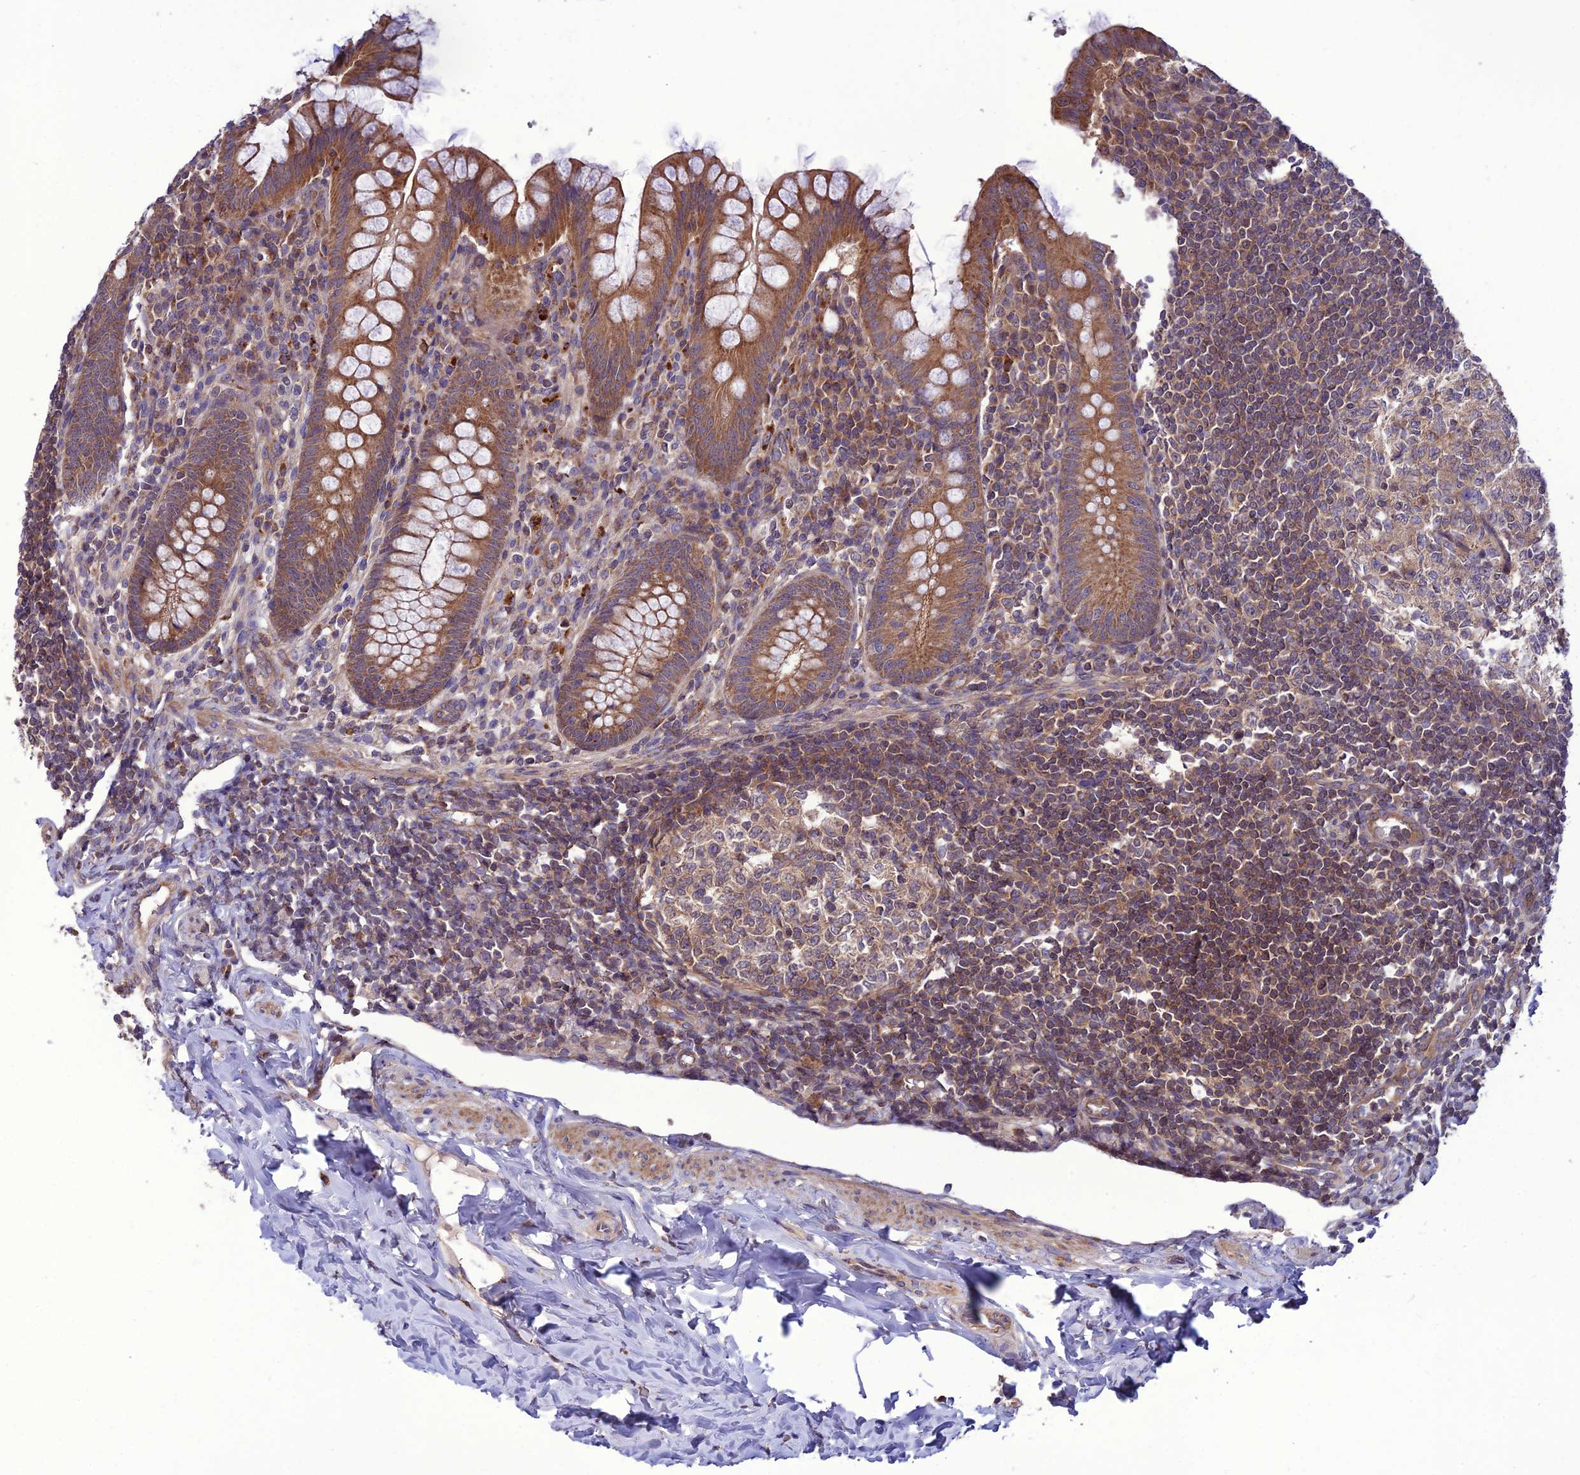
{"staining": {"intensity": "strong", "quantity": ">75%", "location": "cytoplasmic/membranous"}, "tissue": "appendix", "cell_type": "Glandular cells", "image_type": "normal", "snomed": [{"axis": "morphology", "description": "Normal tissue, NOS"}, {"axis": "topography", "description": "Appendix"}], "caption": "A high-resolution image shows IHC staining of normal appendix, which demonstrates strong cytoplasmic/membranous positivity in about >75% of glandular cells.", "gene": "PPIL3", "patient": {"sex": "female", "age": 33}}